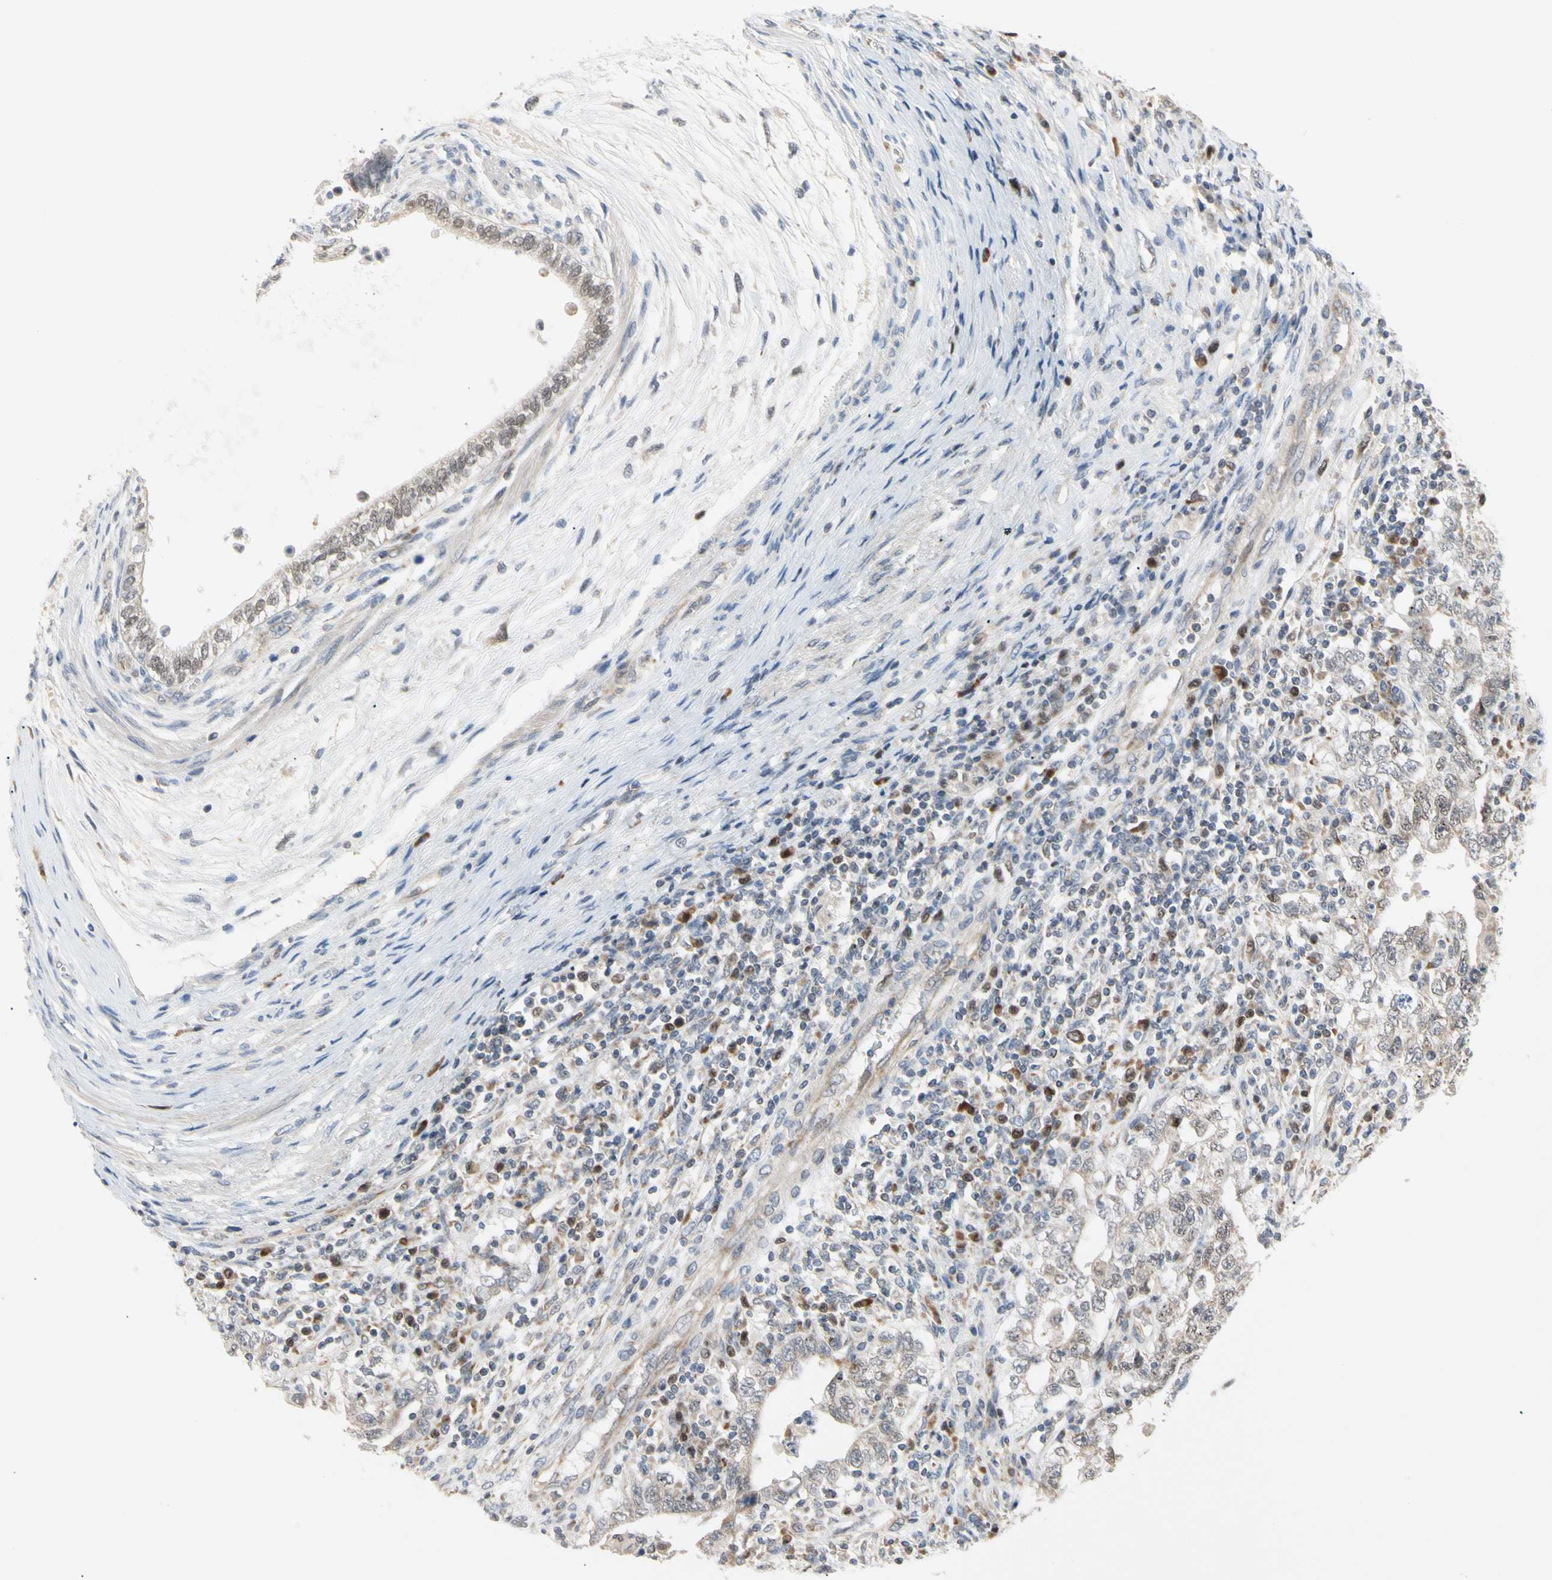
{"staining": {"intensity": "weak", "quantity": ">75%", "location": "cytoplasmic/membranous,nuclear"}, "tissue": "testis cancer", "cell_type": "Tumor cells", "image_type": "cancer", "snomed": [{"axis": "morphology", "description": "Carcinoma, Embryonal, NOS"}, {"axis": "topography", "description": "Testis"}], "caption": "The histopathology image exhibits immunohistochemical staining of testis cancer (embryonal carcinoma). There is weak cytoplasmic/membranous and nuclear staining is present in approximately >75% of tumor cells.", "gene": "MARK1", "patient": {"sex": "male", "age": 26}}